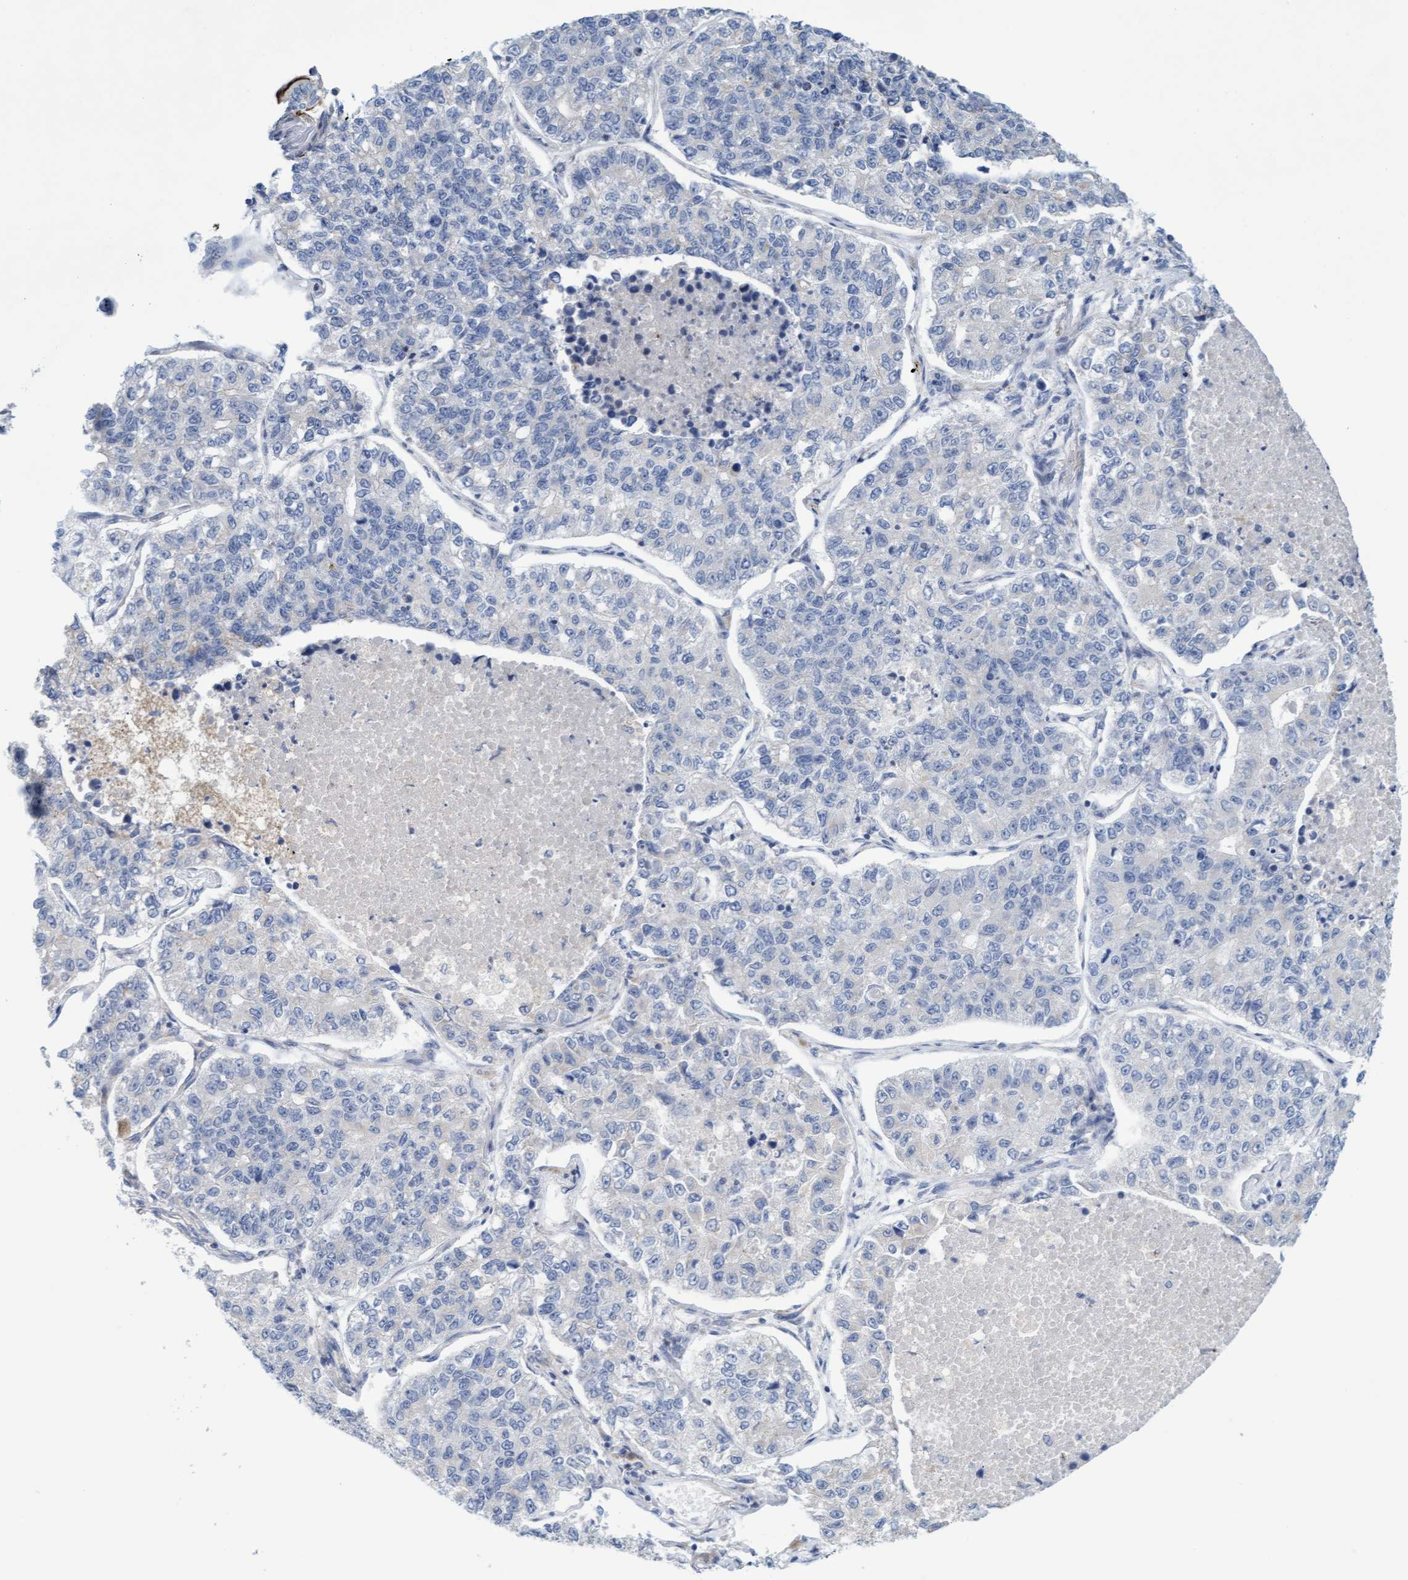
{"staining": {"intensity": "negative", "quantity": "none", "location": "none"}, "tissue": "lung cancer", "cell_type": "Tumor cells", "image_type": "cancer", "snomed": [{"axis": "morphology", "description": "Adenocarcinoma, NOS"}, {"axis": "topography", "description": "Lung"}], "caption": "High power microscopy histopathology image of an immunohistochemistry (IHC) image of lung cancer (adenocarcinoma), revealing no significant positivity in tumor cells.", "gene": "SLC28A3", "patient": {"sex": "male", "age": 49}}